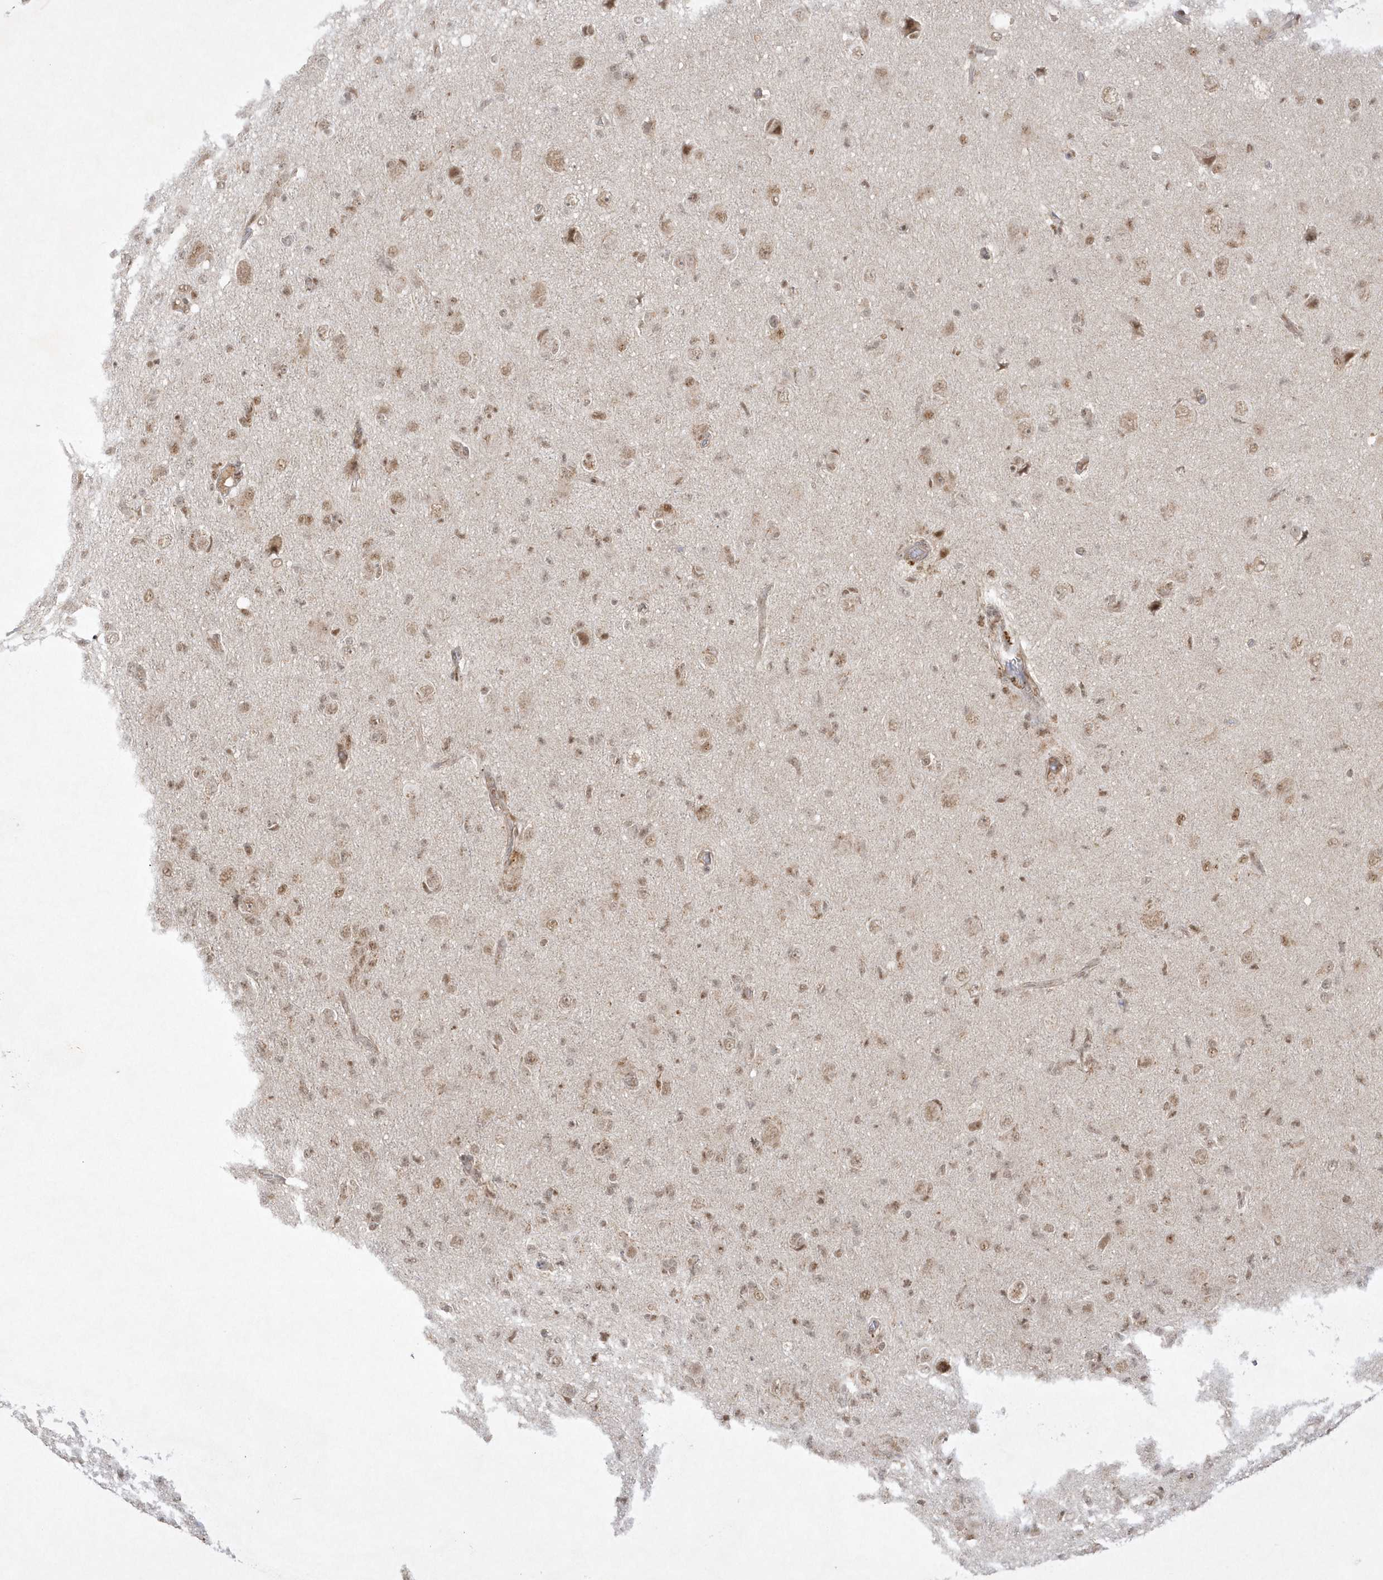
{"staining": {"intensity": "moderate", "quantity": ">75%", "location": "nuclear"}, "tissue": "glioma", "cell_type": "Tumor cells", "image_type": "cancer", "snomed": [{"axis": "morphology", "description": "Glioma, malignant, High grade"}, {"axis": "topography", "description": "Brain"}], "caption": "This micrograph exhibits glioma stained with IHC to label a protein in brown. The nuclear of tumor cells show moderate positivity for the protein. Nuclei are counter-stained blue.", "gene": "CPSF3", "patient": {"sex": "female", "age": 57}}